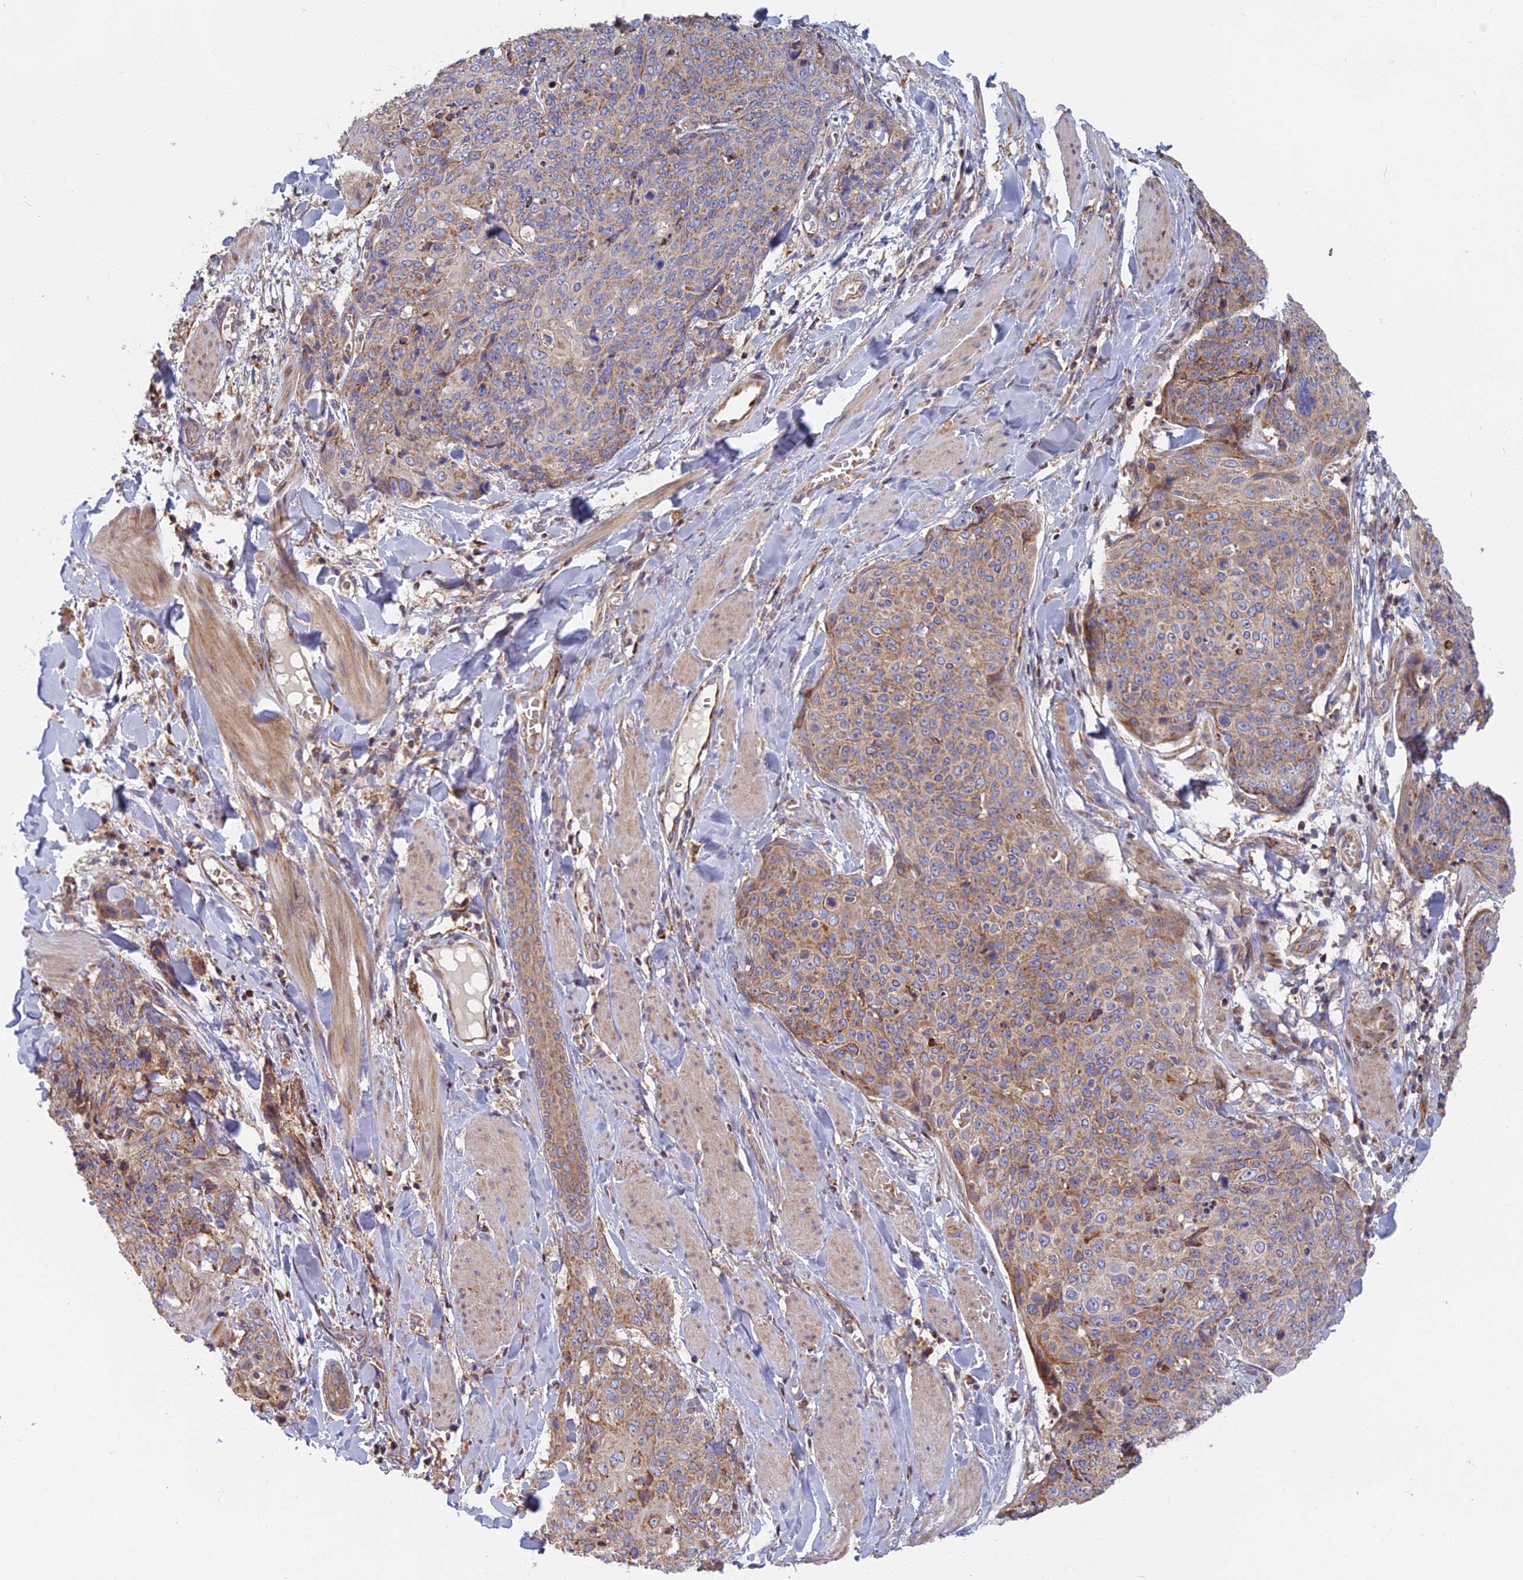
{"staining": {"intensity": "weak", "quantity": "25%-75%", "location": "cytoplasmic/membranous"}, "tissue": "skin cancer", "cell_type": "Tumor cells", "image_type": "cancer", "snomed": [{"axis": "morphology", "description": "Squamous cell carcinoma, NOS"}, {"axis": "topography", "description": "Skin"}, {"axis": "topography", "description": "Vulva"}], "caption": "Immunohistochemical staining of human skin squamous cell carcinoma reveals low levels of weak cytoplasmic/membranous positivity in approximately 25%-75% of tumor cells.", "gene": "EDAR", "patient": {"sex": "female", "age": 85}}